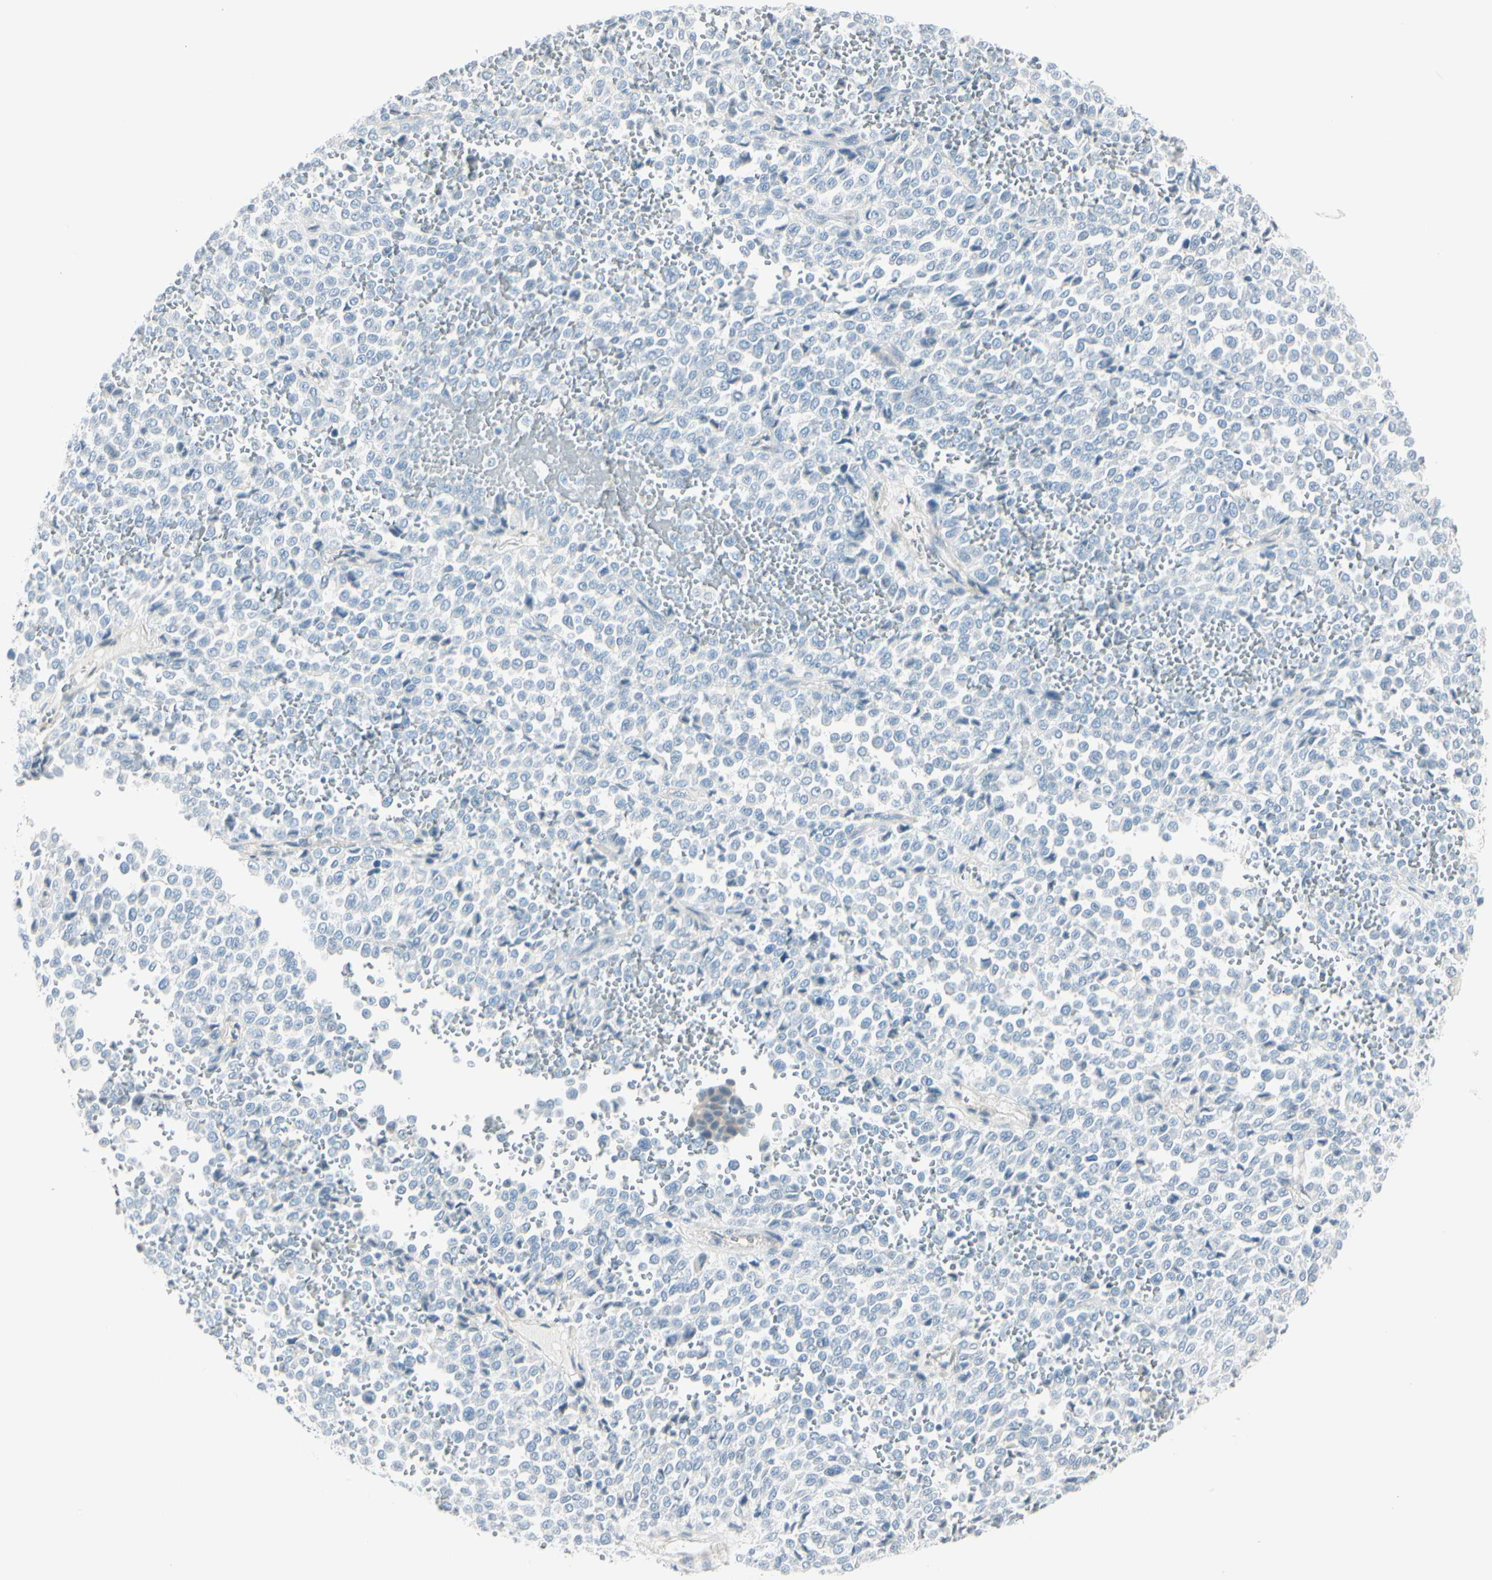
{"staining": {"intensity": "negative", "quantity": "none", "location": "none"}, "tissue": "melanoma", "cell_type": "Tumor cells", "image_type": "cancer", "snomed": [{"axis": "morphology", "description": "Malignant melanoma, Metastatic site"}, {"axis": "topography", "description": "Pancreas"}], "caption": "This is an immunohistochemistry (IHC) micrograph of human melanoma. There is no positivity in tumor cells.", "gene": "CDHR5", "patient": {"sex": "female", "age": 30}}